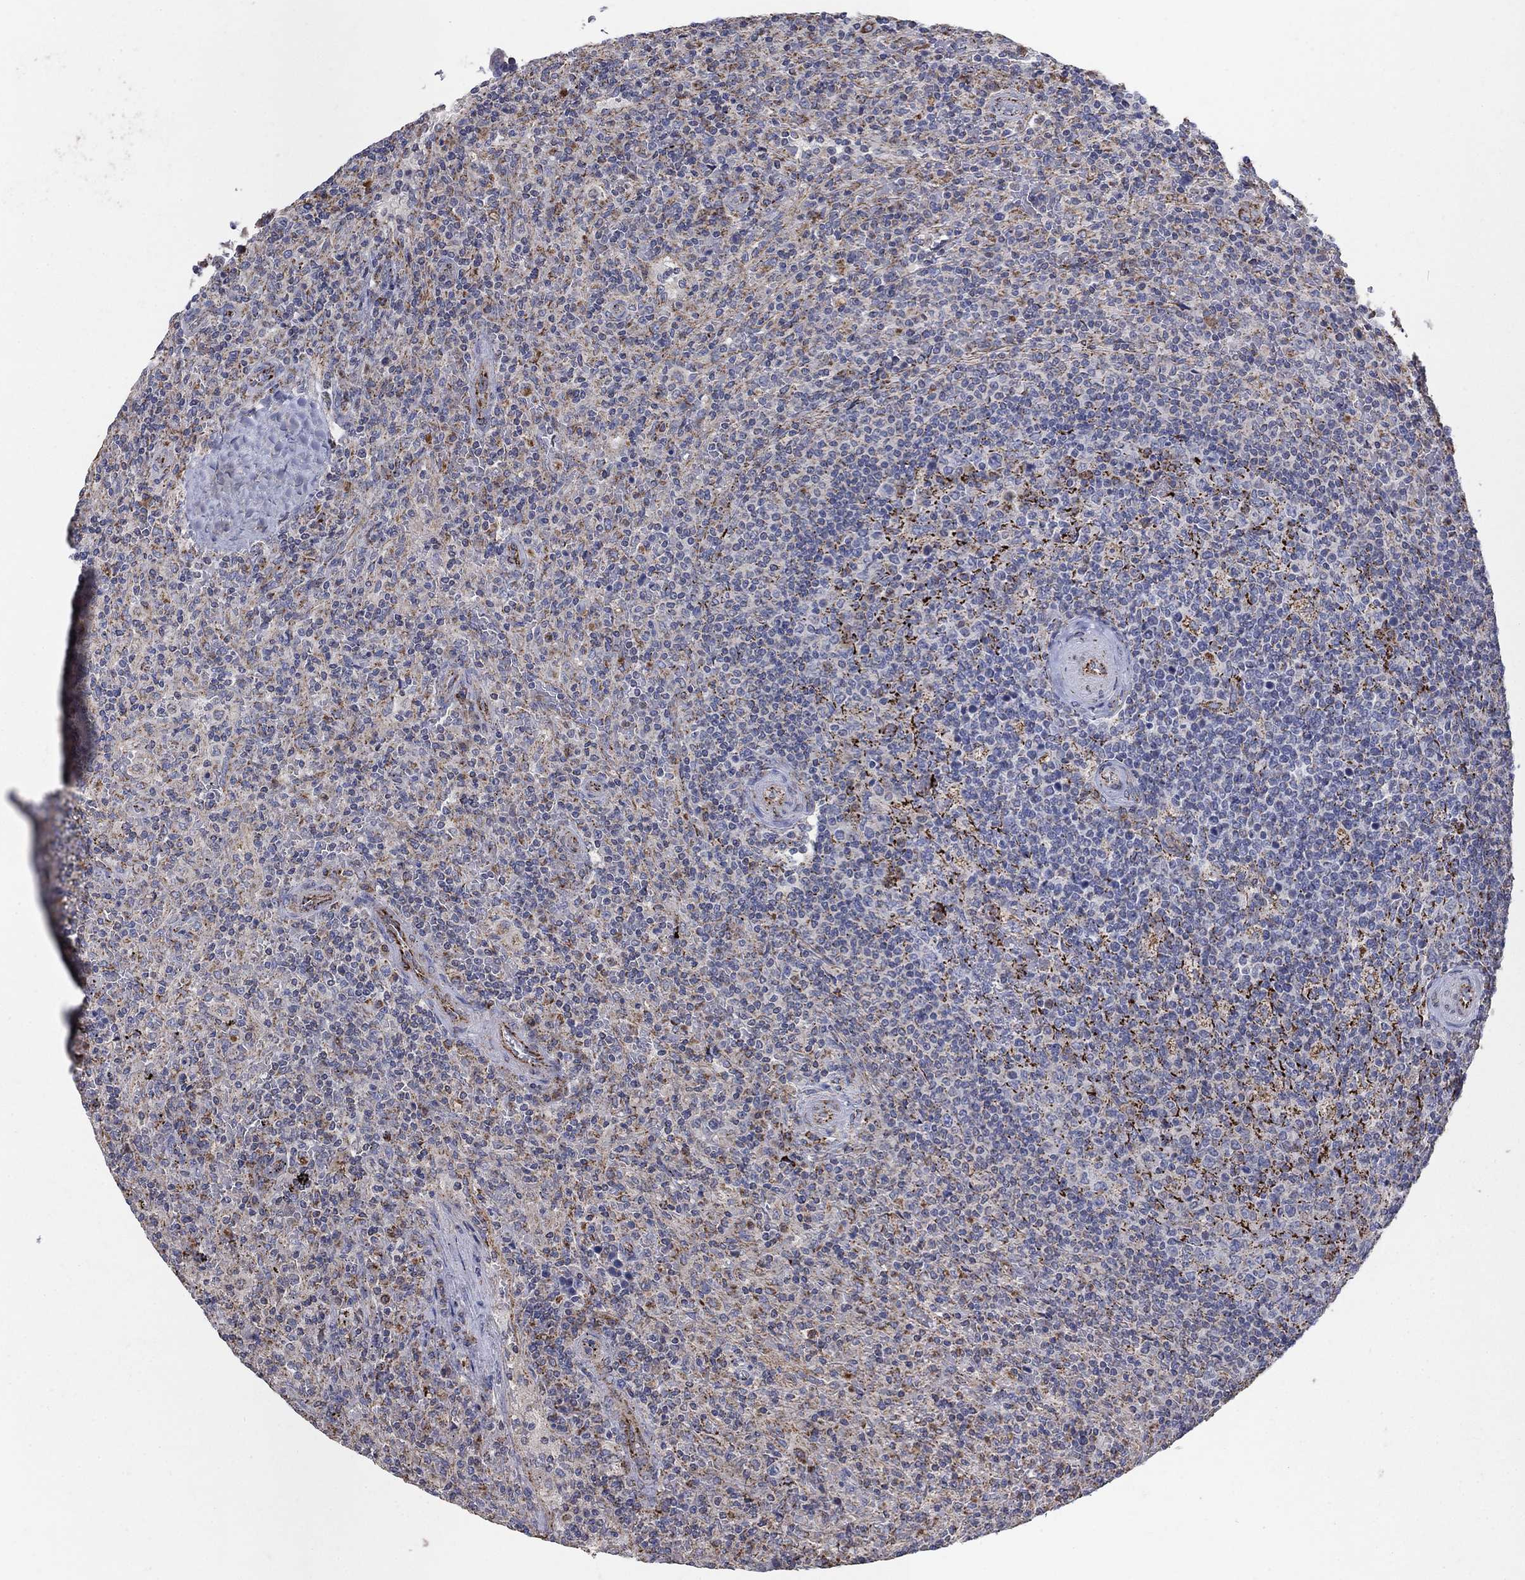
{"staining": {"intensity": "strong", "quantity": "<25%", "location": "cytoplasmic/membranous"}, "tissue": "lymphoma", "cell_type": "Tumor cells", "image_type": "cancer", "snomed": [{"axis": "morphology", "description": "Malignant lymphoma, non-Hodgkin's type, Low grade"}, {"axis": "topography", "description": "Spleen"}], "caption": "Immunohistochemical staining of low-grade malignant lymphoma, non-Hodgkin's type demonstrates strong cytoplasmic/membranous protein staining in approximately <25% of tumor cells.", "gene": "PNPLA2", "patient": {"sex": "male", "age": 62}}